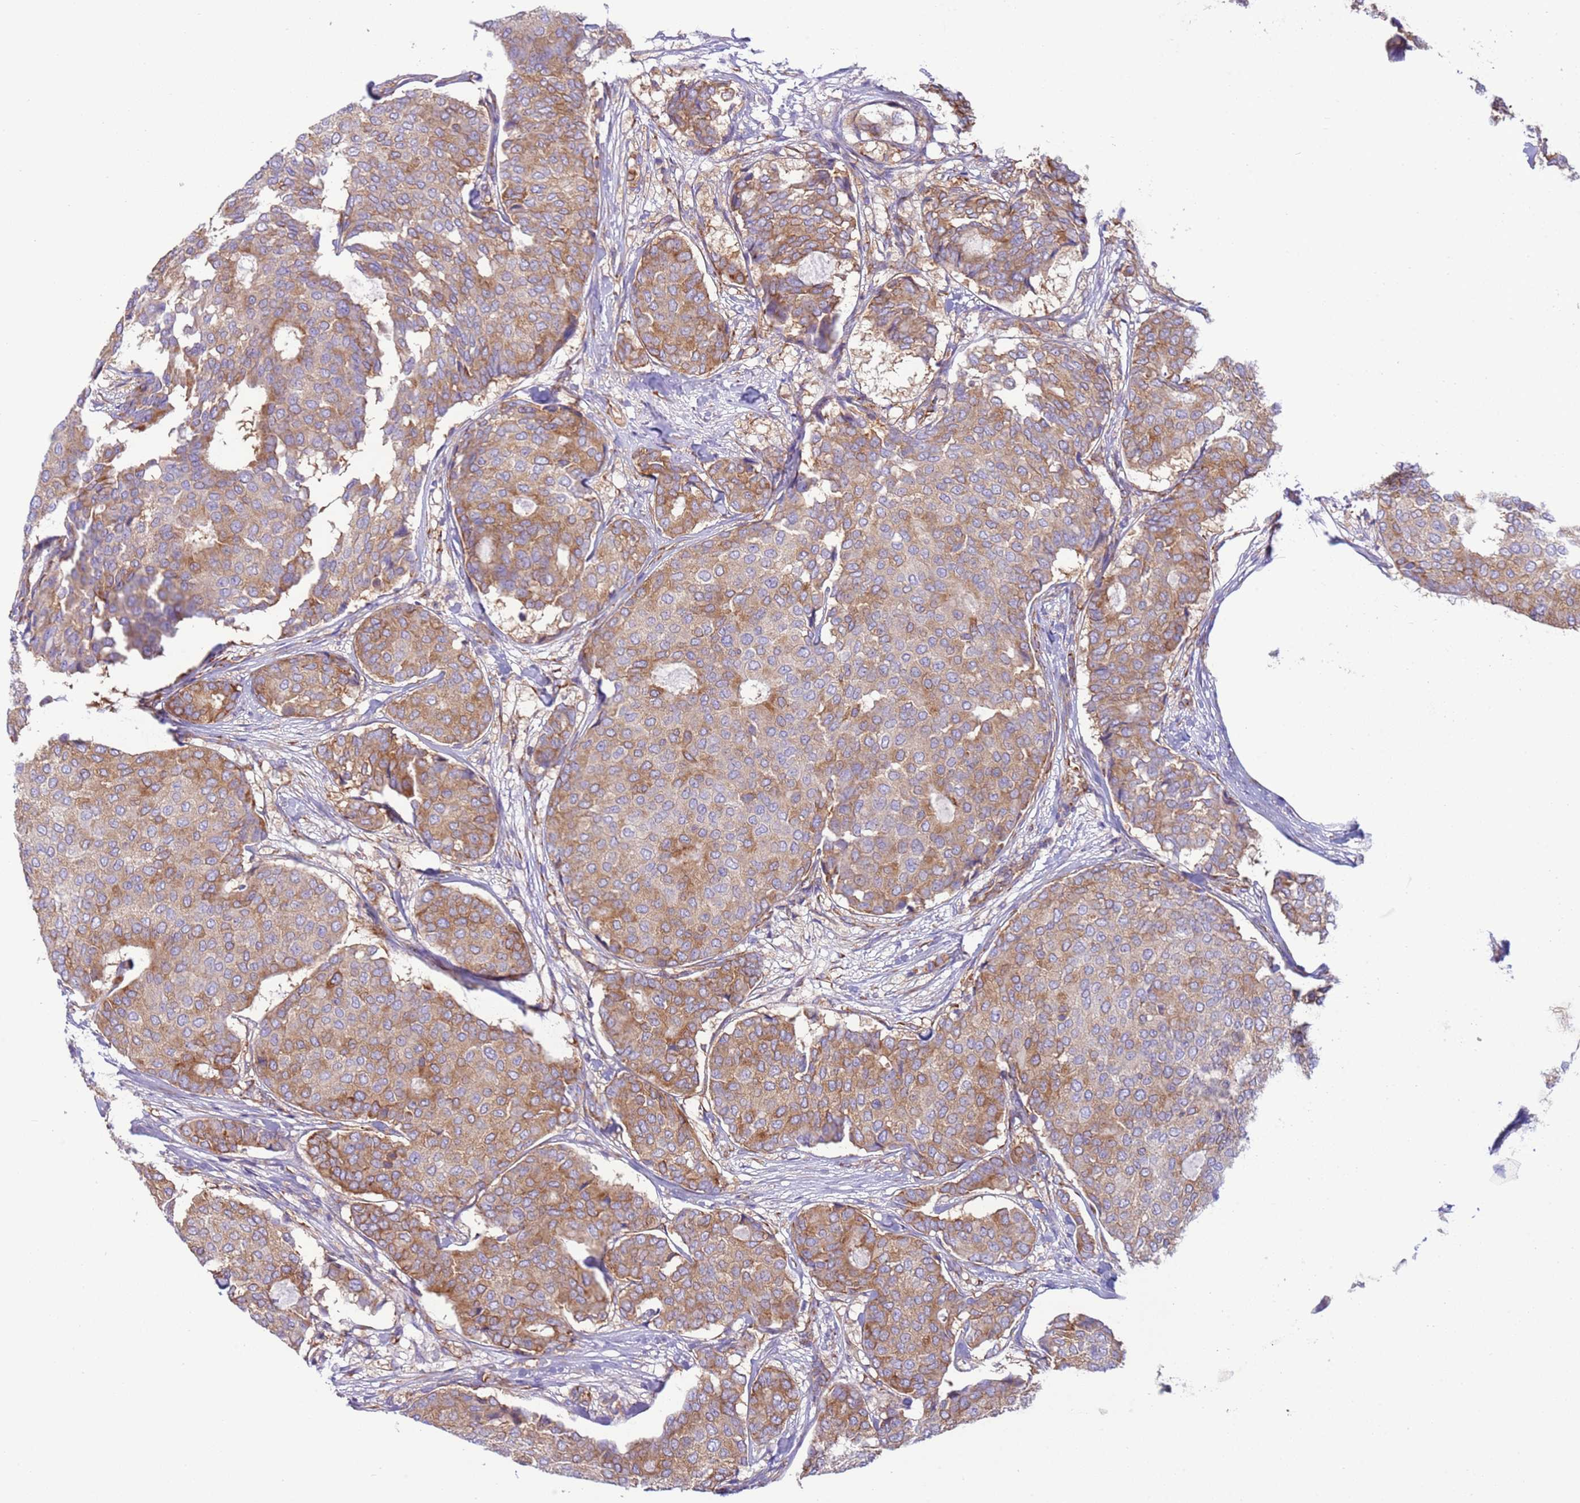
{"staining": {"intensity": "moderate", "quantity": ">75%", "location": "cytoplasmic/membranous"}, "tissue": "breast cancer", "cell_type": "Tumor cells", "image_type": "cancer", "snomed": [{"axis": "morphology", "description": "Duct carcinoma"}, {"axis": "topography", "description": "Breast"}], "caption": "Brown immunohistochemical staining in infiltrating ductal carcinoma (breast) demonstrates moderate cytoplasmic/membranous expression in approximately >75% of tumor cells.", "gene": "VARS1", "patient": {"sex": "female", "age": 75}}